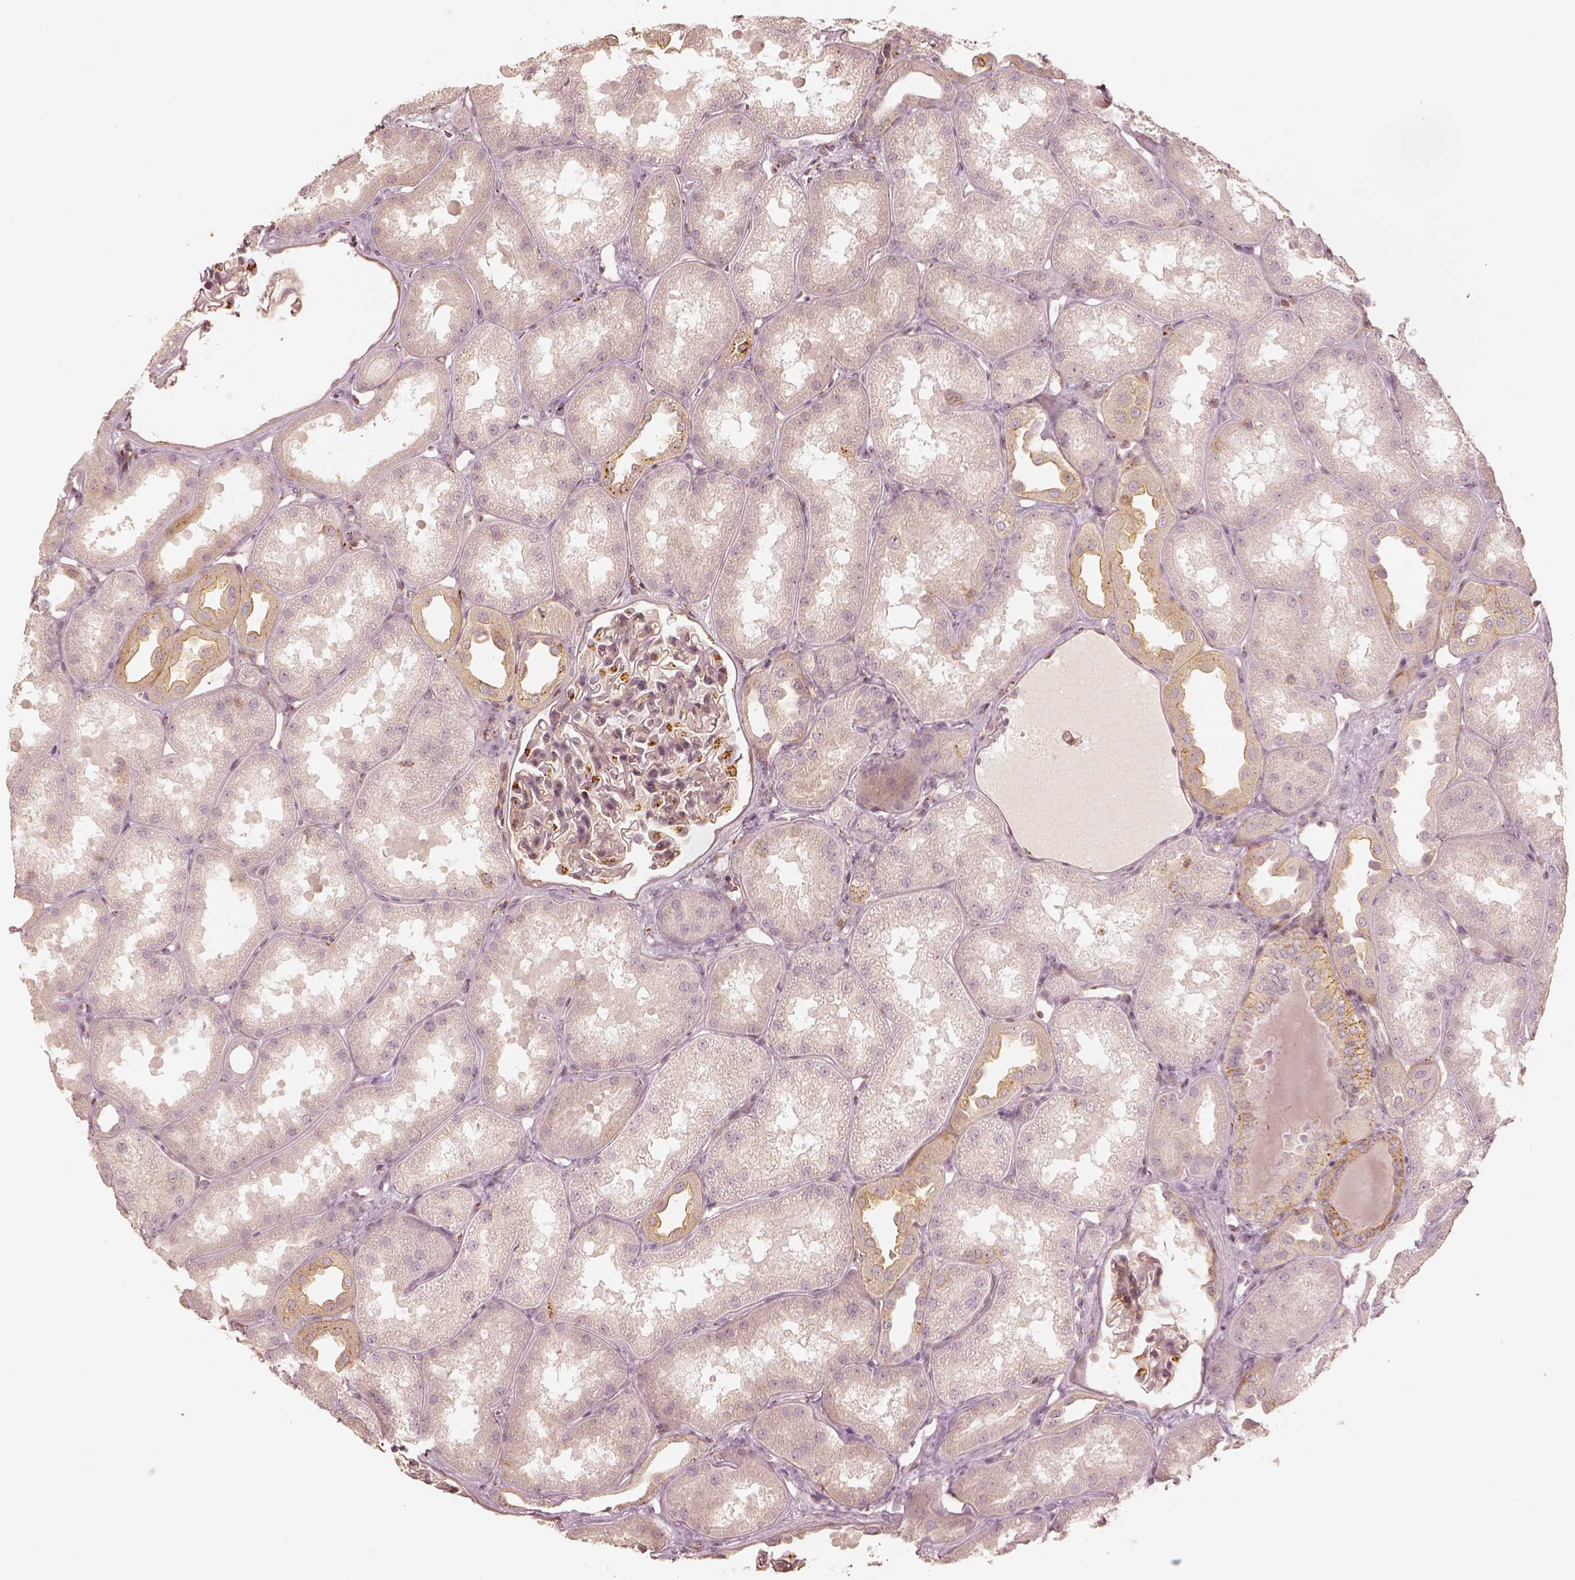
{"staining": {"intensity": "weak", "quantity": "<25%", "location": "cytoplasmic/membranous"}, "tissue": "kidney", "cell_type": "Cells in glomeruli", "image_type": "normal", "snomed": [{"axis": "morphology", "description": "Normal tissue, NOS"}, {"axis": "topography", "description": "Kidney"}], "caption": "High power microscopy image of an IHC image of normal kidney, revealing no significant staining in cells in glomeruli.", "gene": "GORASP2", "patient": {"sex": "male", "age": 61}}